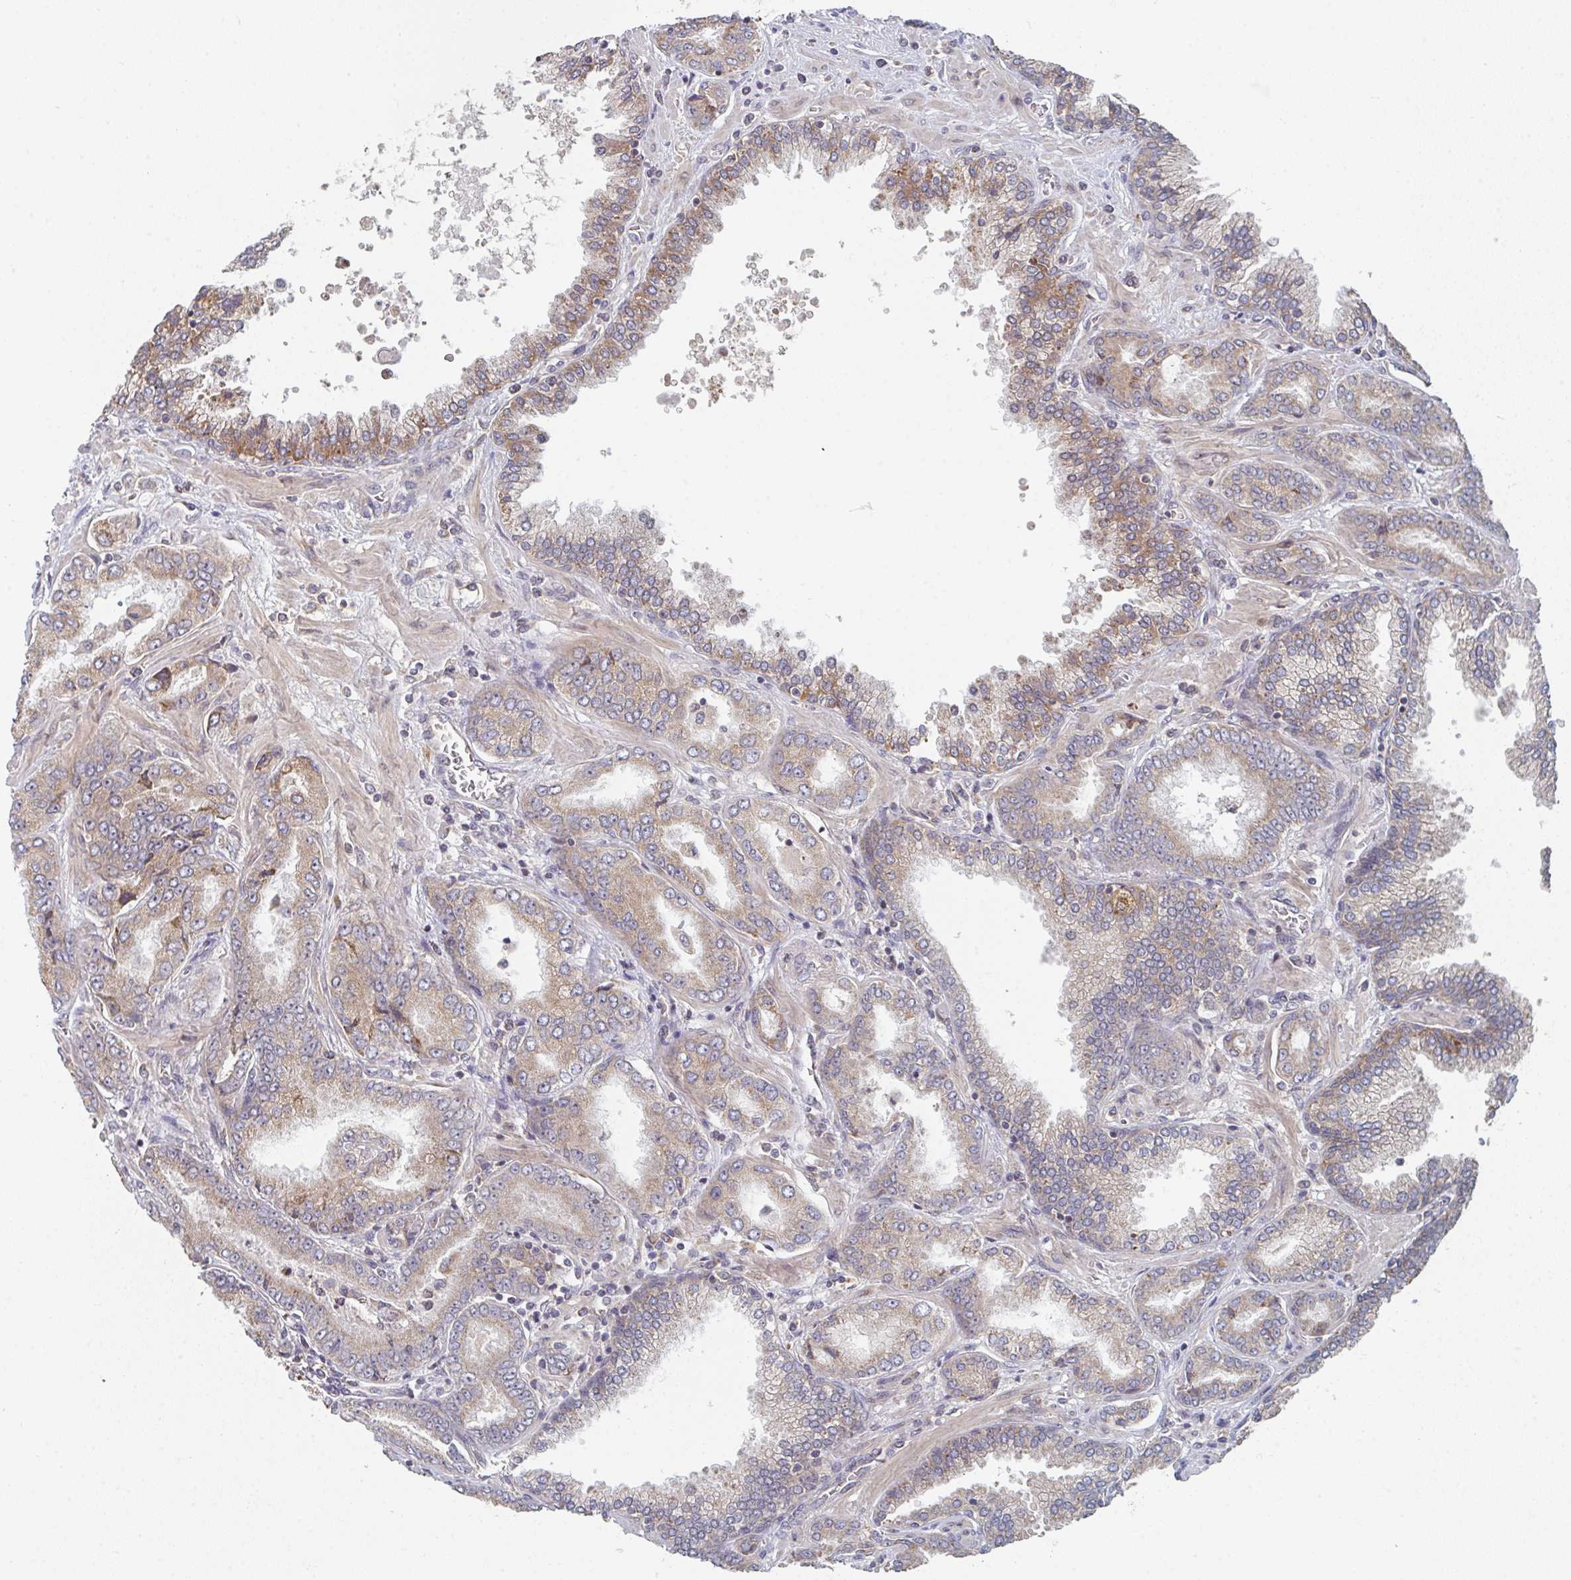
{"staining": {"intensity": "weak", "quantity": ">75%", "location": "cytoplasmic/membranous"}, "tissue": "prostate cancer", "cell_type": "Tumor cells", "image_type": "cancer", "snomed": [{"axis": "morphology", "description": "Adenocarcinoma, High grade"}, {"axis": "topography", "description": "Prostate"}], "caption": "A photomicrograph showing weak cytoplasmic/membranous expression in approximately >75% of tumor cells in prostate cancer (adenocarcinoma (high-grade)), as visualized by brown immunohistochemical staining.", "gene": "ELOVL1", "patient": {"sex": "male", "age": 72}}